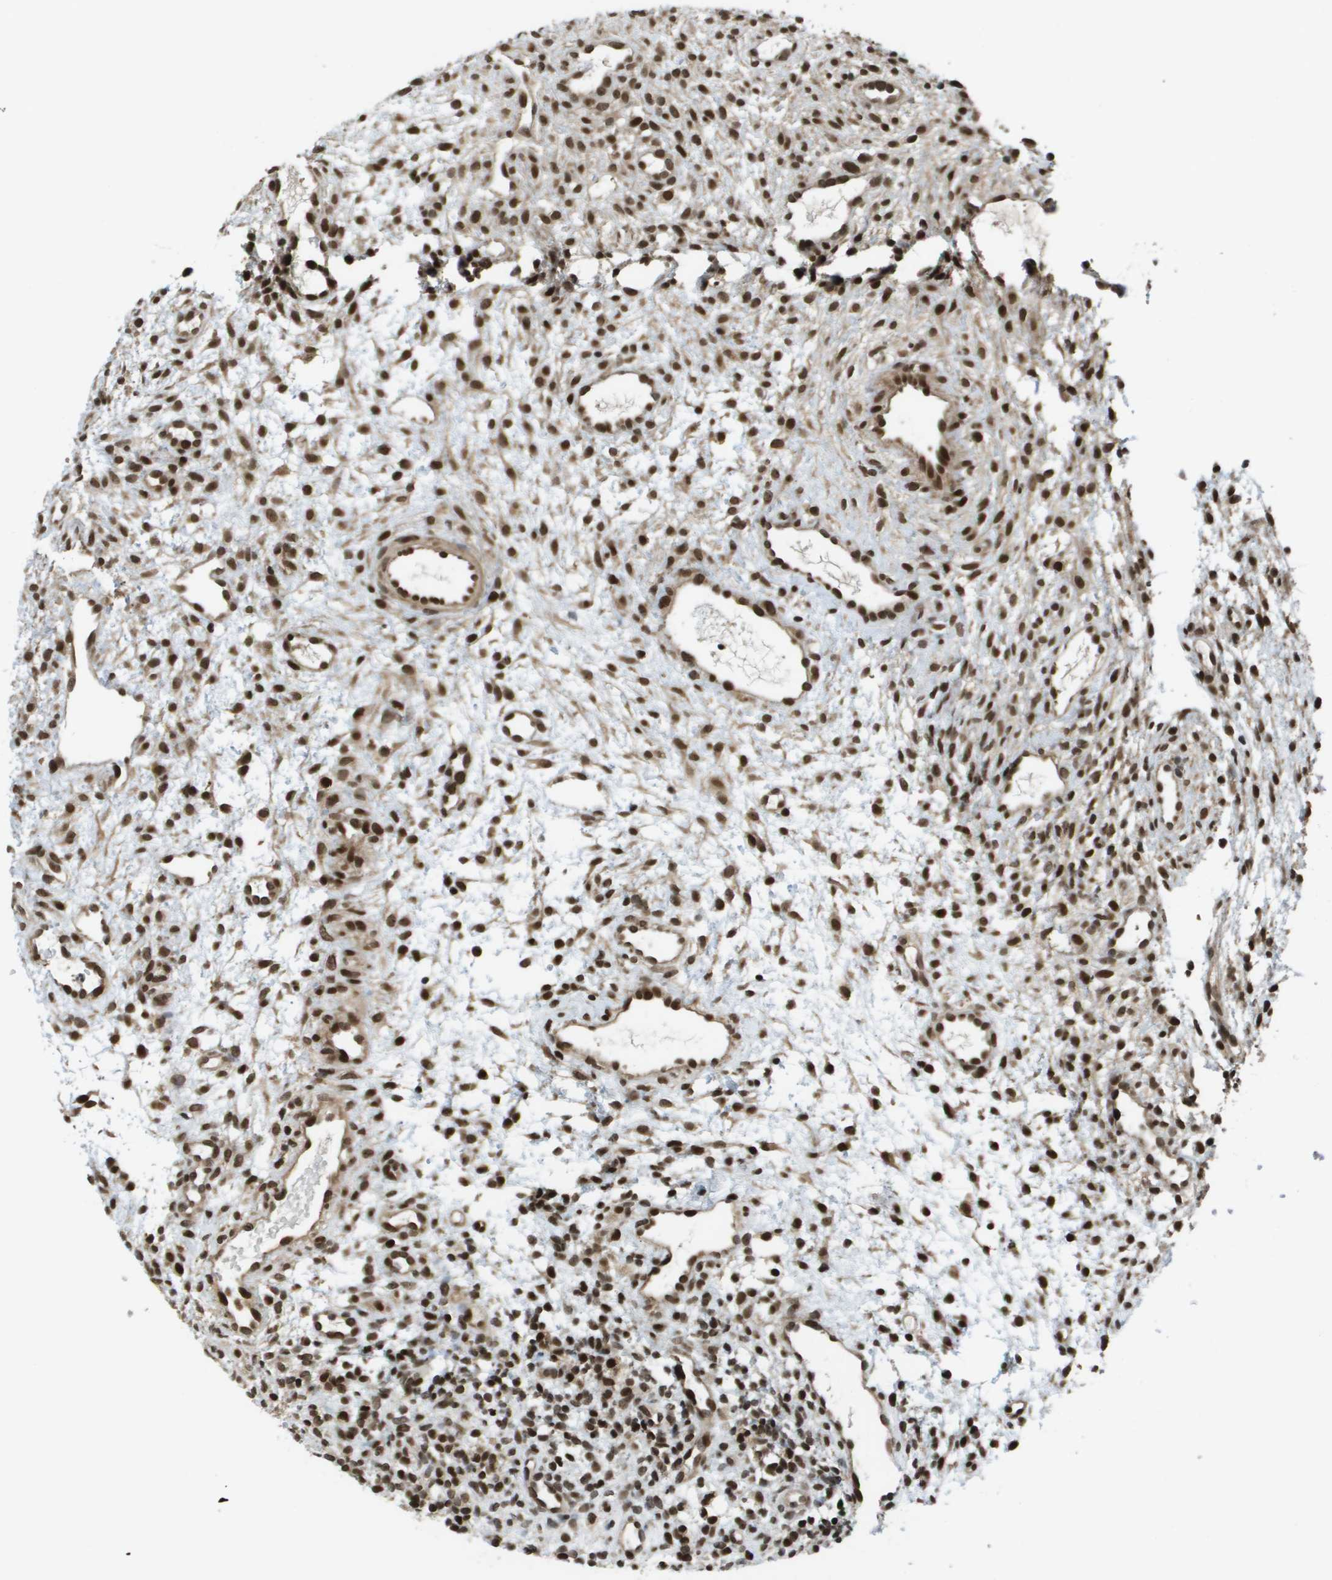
{"staining": {"intensity": "strong", "quantity": ">75%", "location": "nuclear"}, "tissue": "ovary", "cell_type": "Ovarian stroma cells", "image_type": "normal", "snomed": [{"axis": "morphology", "description": "Normal tissue, NOS"}, {"axis": "morphology", "description": "Cyst, NOS"}, {"axis": "topography", "description": "Ovary"}], "caption": "Immunohistochemical staining of unremarkable human ovary displays >75% levels of strong nuclear protein staining in about >75% of ovarian stroma cells. The staining was performed using DAB (3,3'-diaminobenzidine), with brown indicating positive protein expression. Nuclei are stained blue with hematoxylin.", "gene": "RECQL4", "patient": {"sex": "female", "age": 18}}